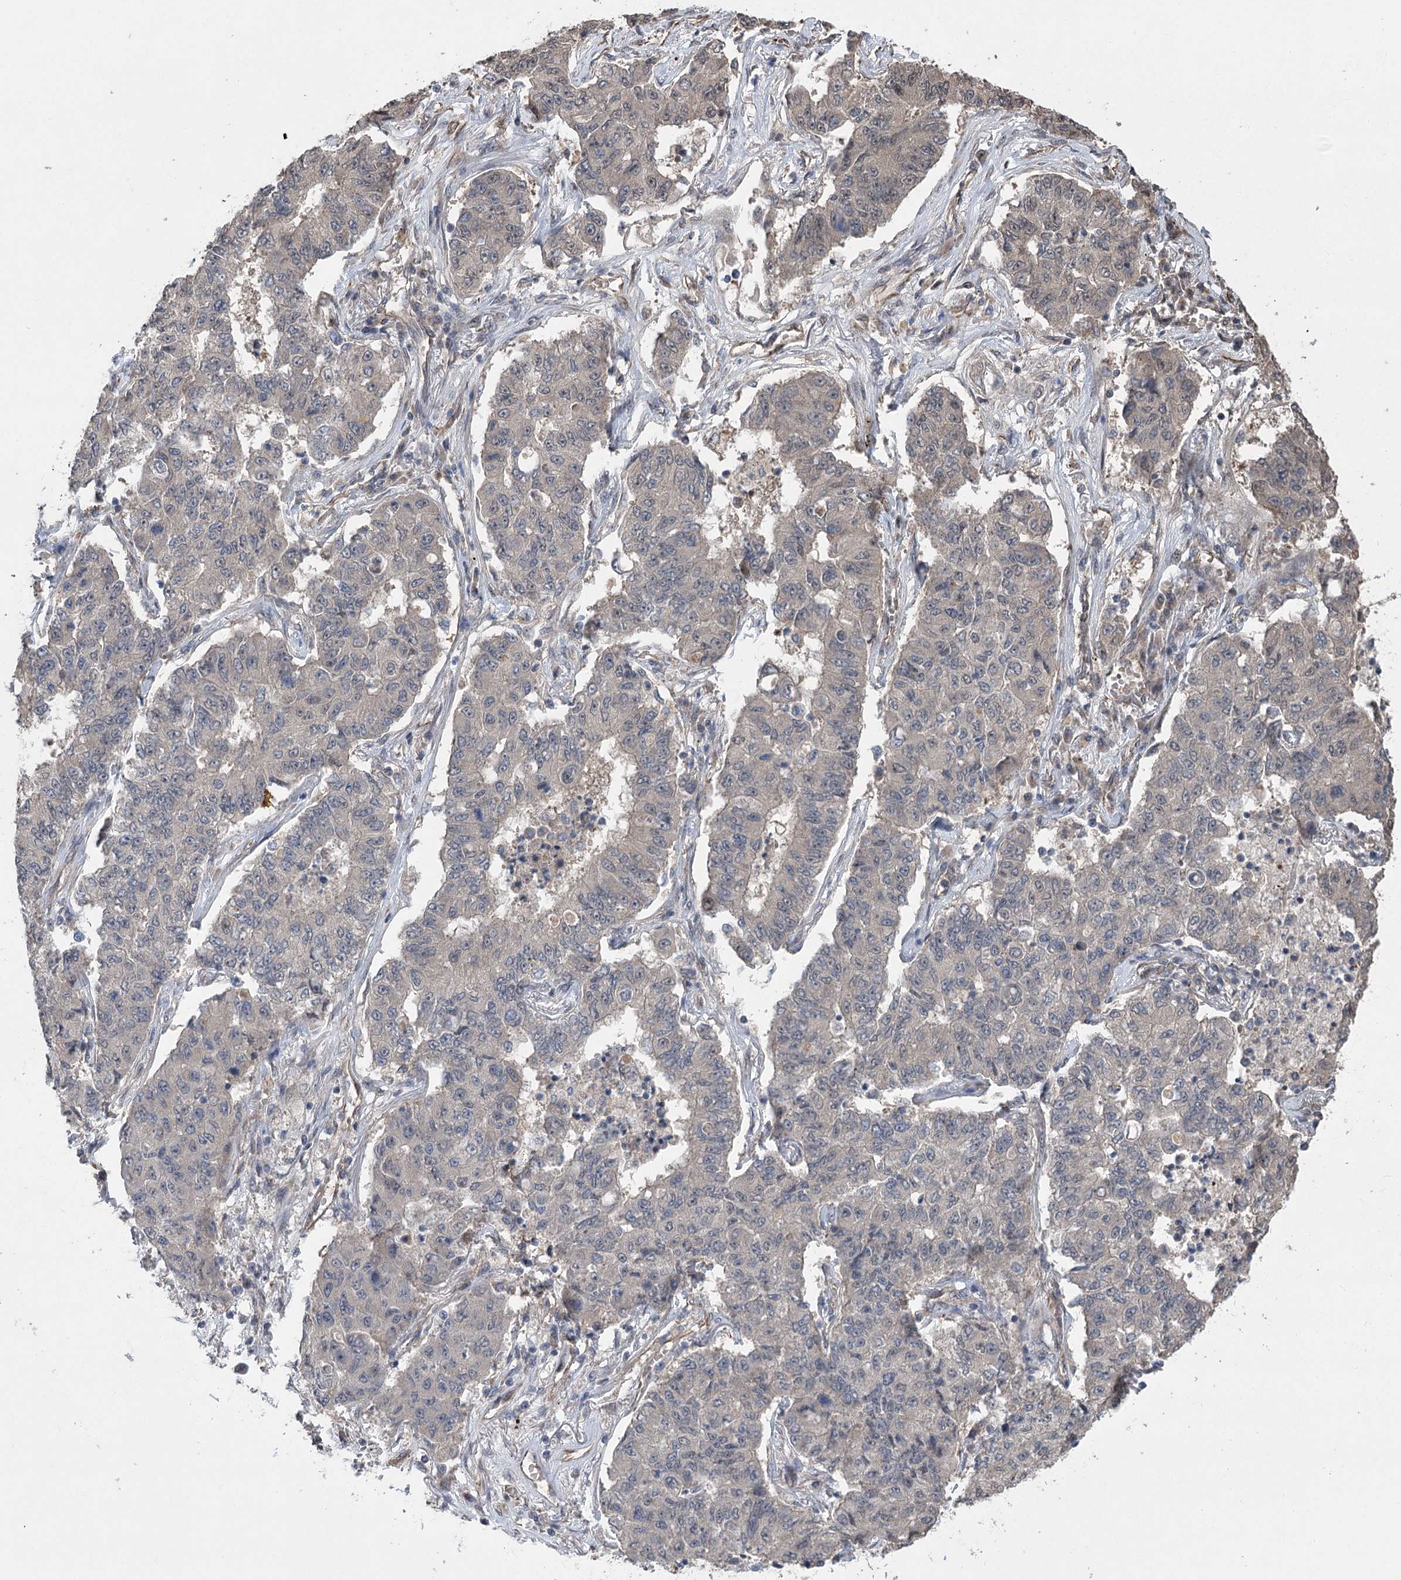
{"staining": {"intensity": "negative", "quantity": "none", "location": "none"}, "tissue": "lung cancer", "cell_type": "Tumor cells", "image_type": "cancer", "snomed": [{"axis": "morphology", "description": "Squamous cell carcinoma, NOS"}, {"axis": "topography", "description": "Lung"}], "caption": "Lung squamous cell carcinoma was stained to show a protein in brown. There is no significant positivity in tumor cells. The staining is performed using DAB brown chromogen with nuclei counter-stained in using hematoxylin.", "gene": "RWDD4", "patient": {"sex": "male", "age": 74}}